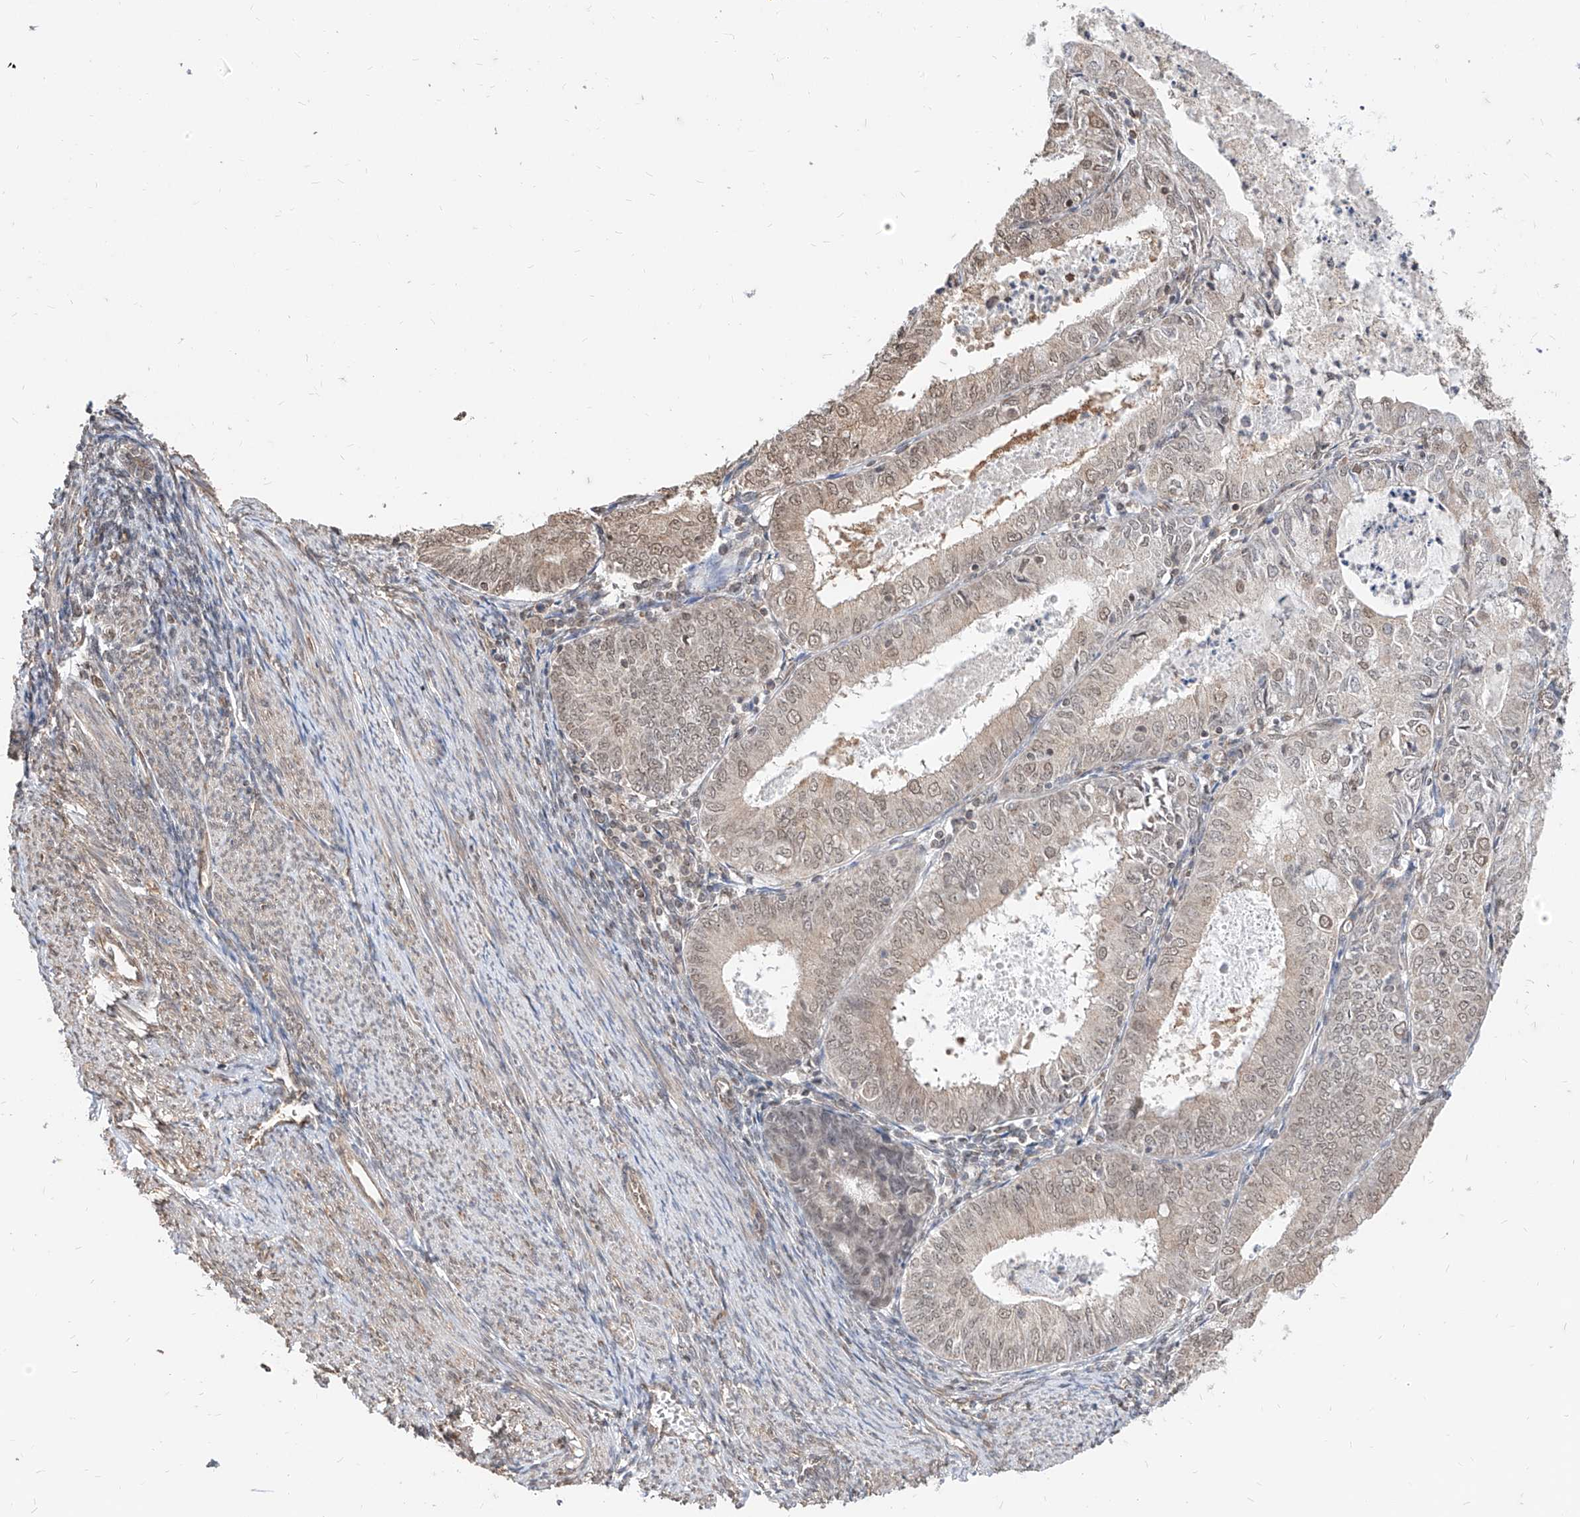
{"staining": {"intensity": "weak", "quantity": "25%-75%", "location": "nuclear"}, "tissue": "endometrial cancer", "cell_type": "Tumor cells", "image_type": "cancer", "snomed": [{"axis": "morphology", "description": "Adenocarcinoma, NOS"}, {"axis": "topography", "description": "Endometrium"}], "caption": "An immunohistochemistry (IHC) image of tumor tissue is shown. Protein staining in brown labels weak nuclear positivity in endometrial cancer within tumor cells.", "gene": "C8orf82", "patient": {"sex": "female", "age": 57}}